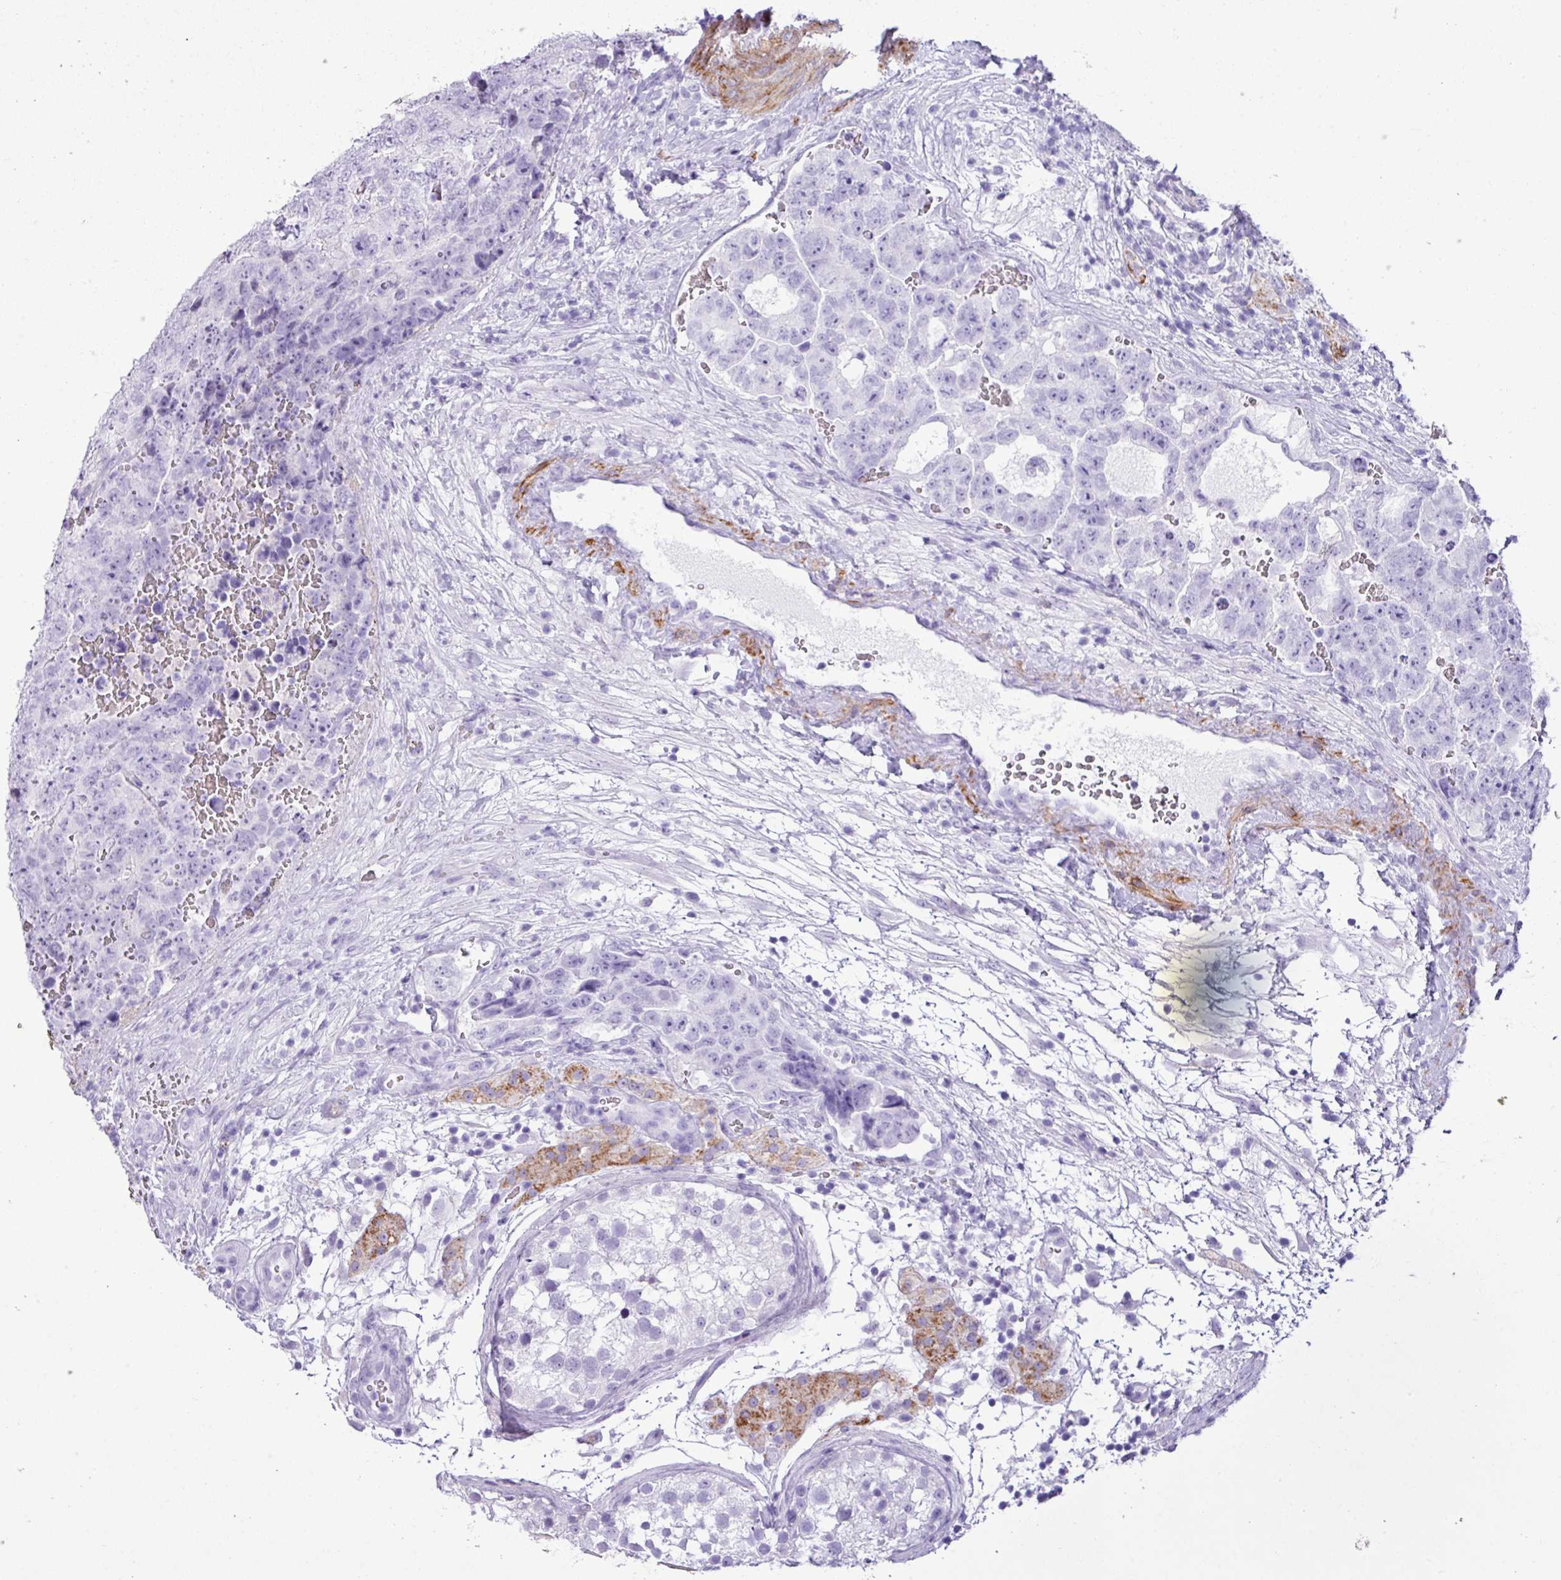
{"staining": {"intensity": "negative", "quantity": "none", "location": "none"}, "tissue": "testis cancer", "cell_type": "Tumor cells", "image_type": "cancer", "snomed": [{"axis": "morphology", "description": "Seminoma, NOS"}, {"axis": "morphology", "description": "Teratoma, malignant, NOS"}, {"axis": "topography", "description": "Testis"}], "caption": "A histopathology image of human testis seminoma is negative for staining in tumor cells.", "gene": "ZSCAN5A", "patient": {"sex": "male", "age": 34}}